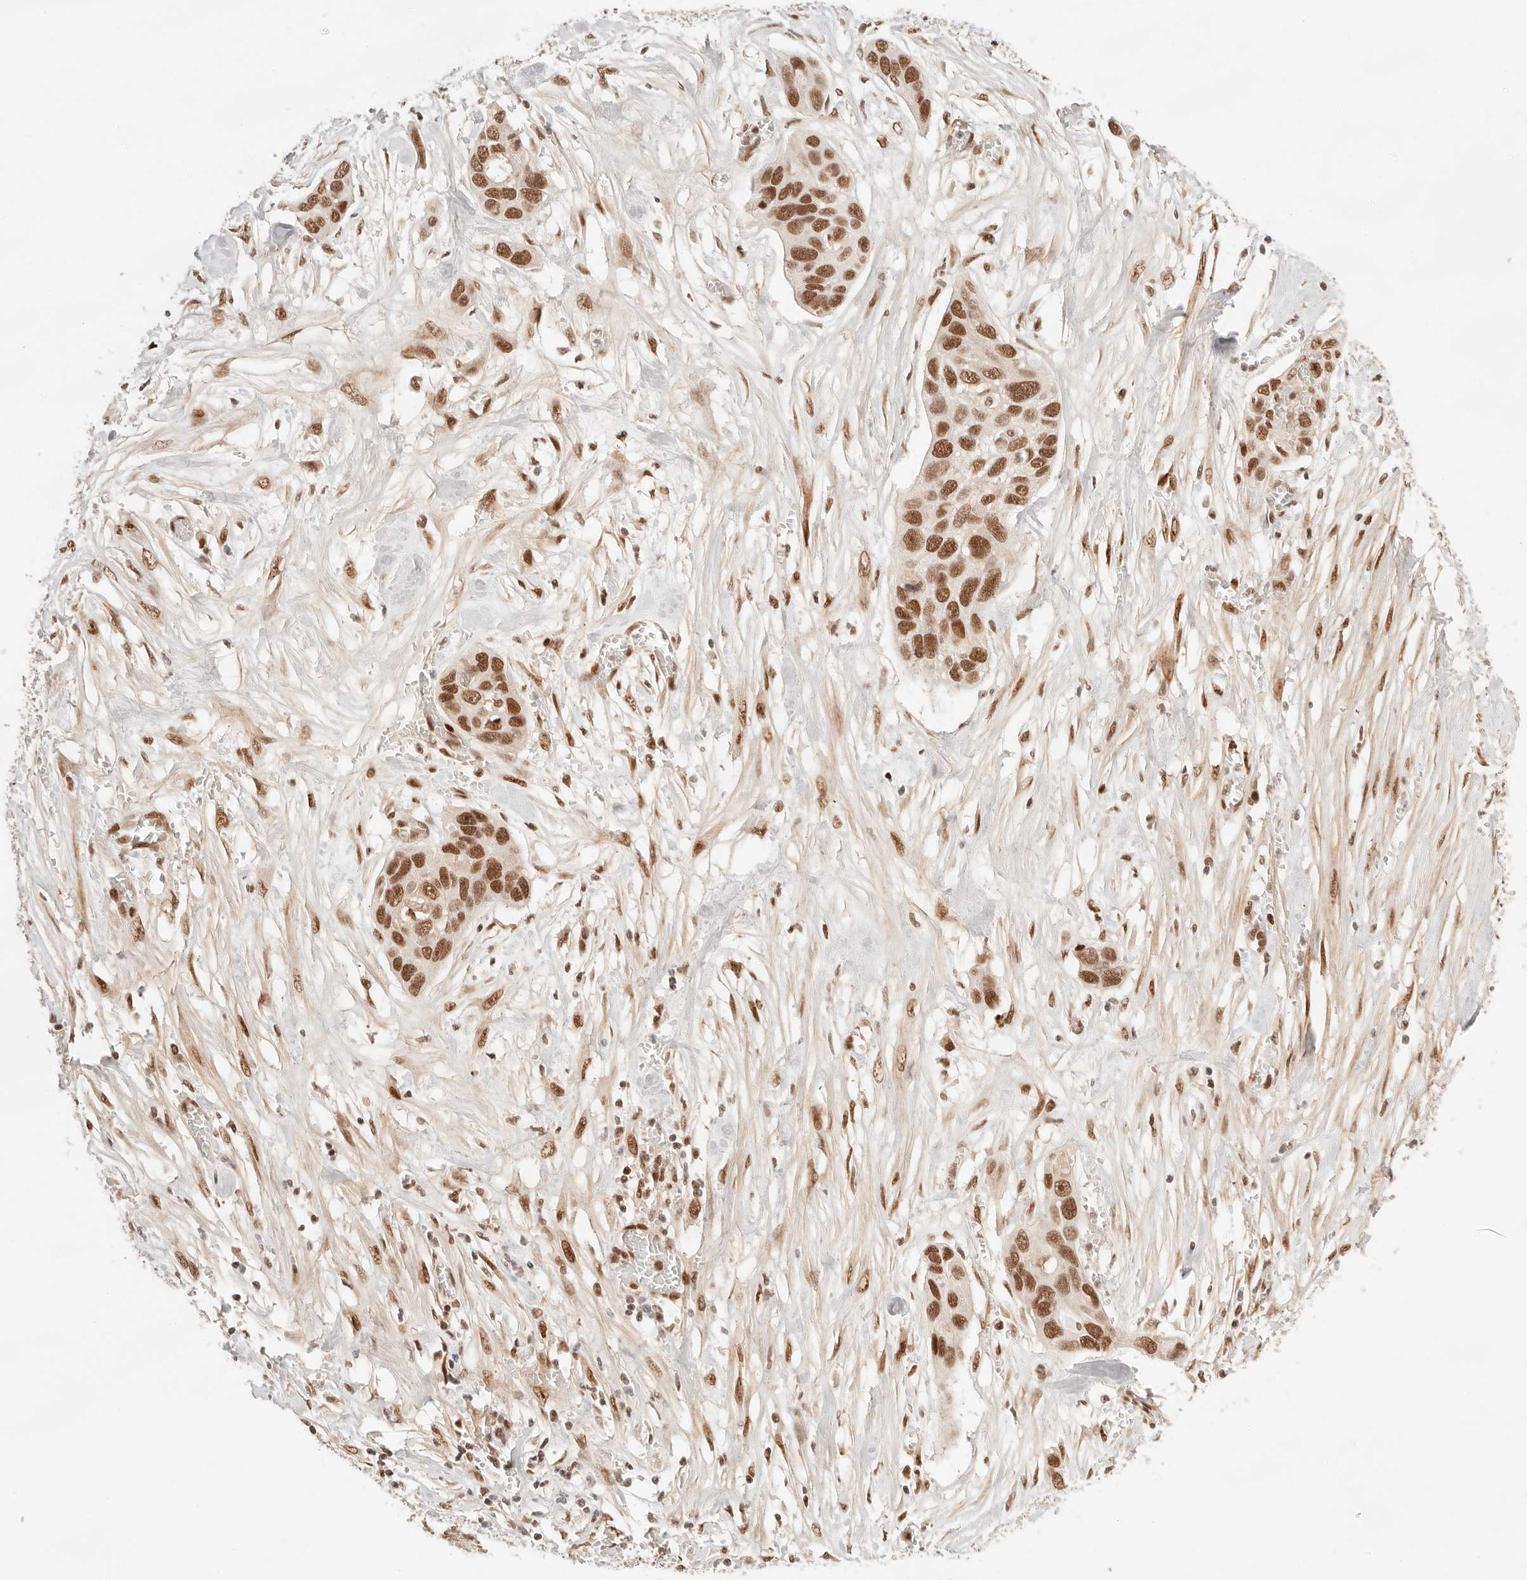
{"staining": {"intensity": "moderate", "quantity": ">75%", "location": "nuclear"}, "tissue": "pancreatic cancer", "cell_type": "Tumor cells", "image_type": "cancer", "snomed": [{"axis": "morphology", "description": "Adenocarcinoma, NOS"}, {"axis": "topography", "description": "Pancreas"}], "caption": "Protein staining exhibits moderate nuclear positivity in about >75% of tumor cells in pancreatic adenocarcinoma.", "gene": "GTF2E2", "patient": {"sex": "female", "age": 60}}